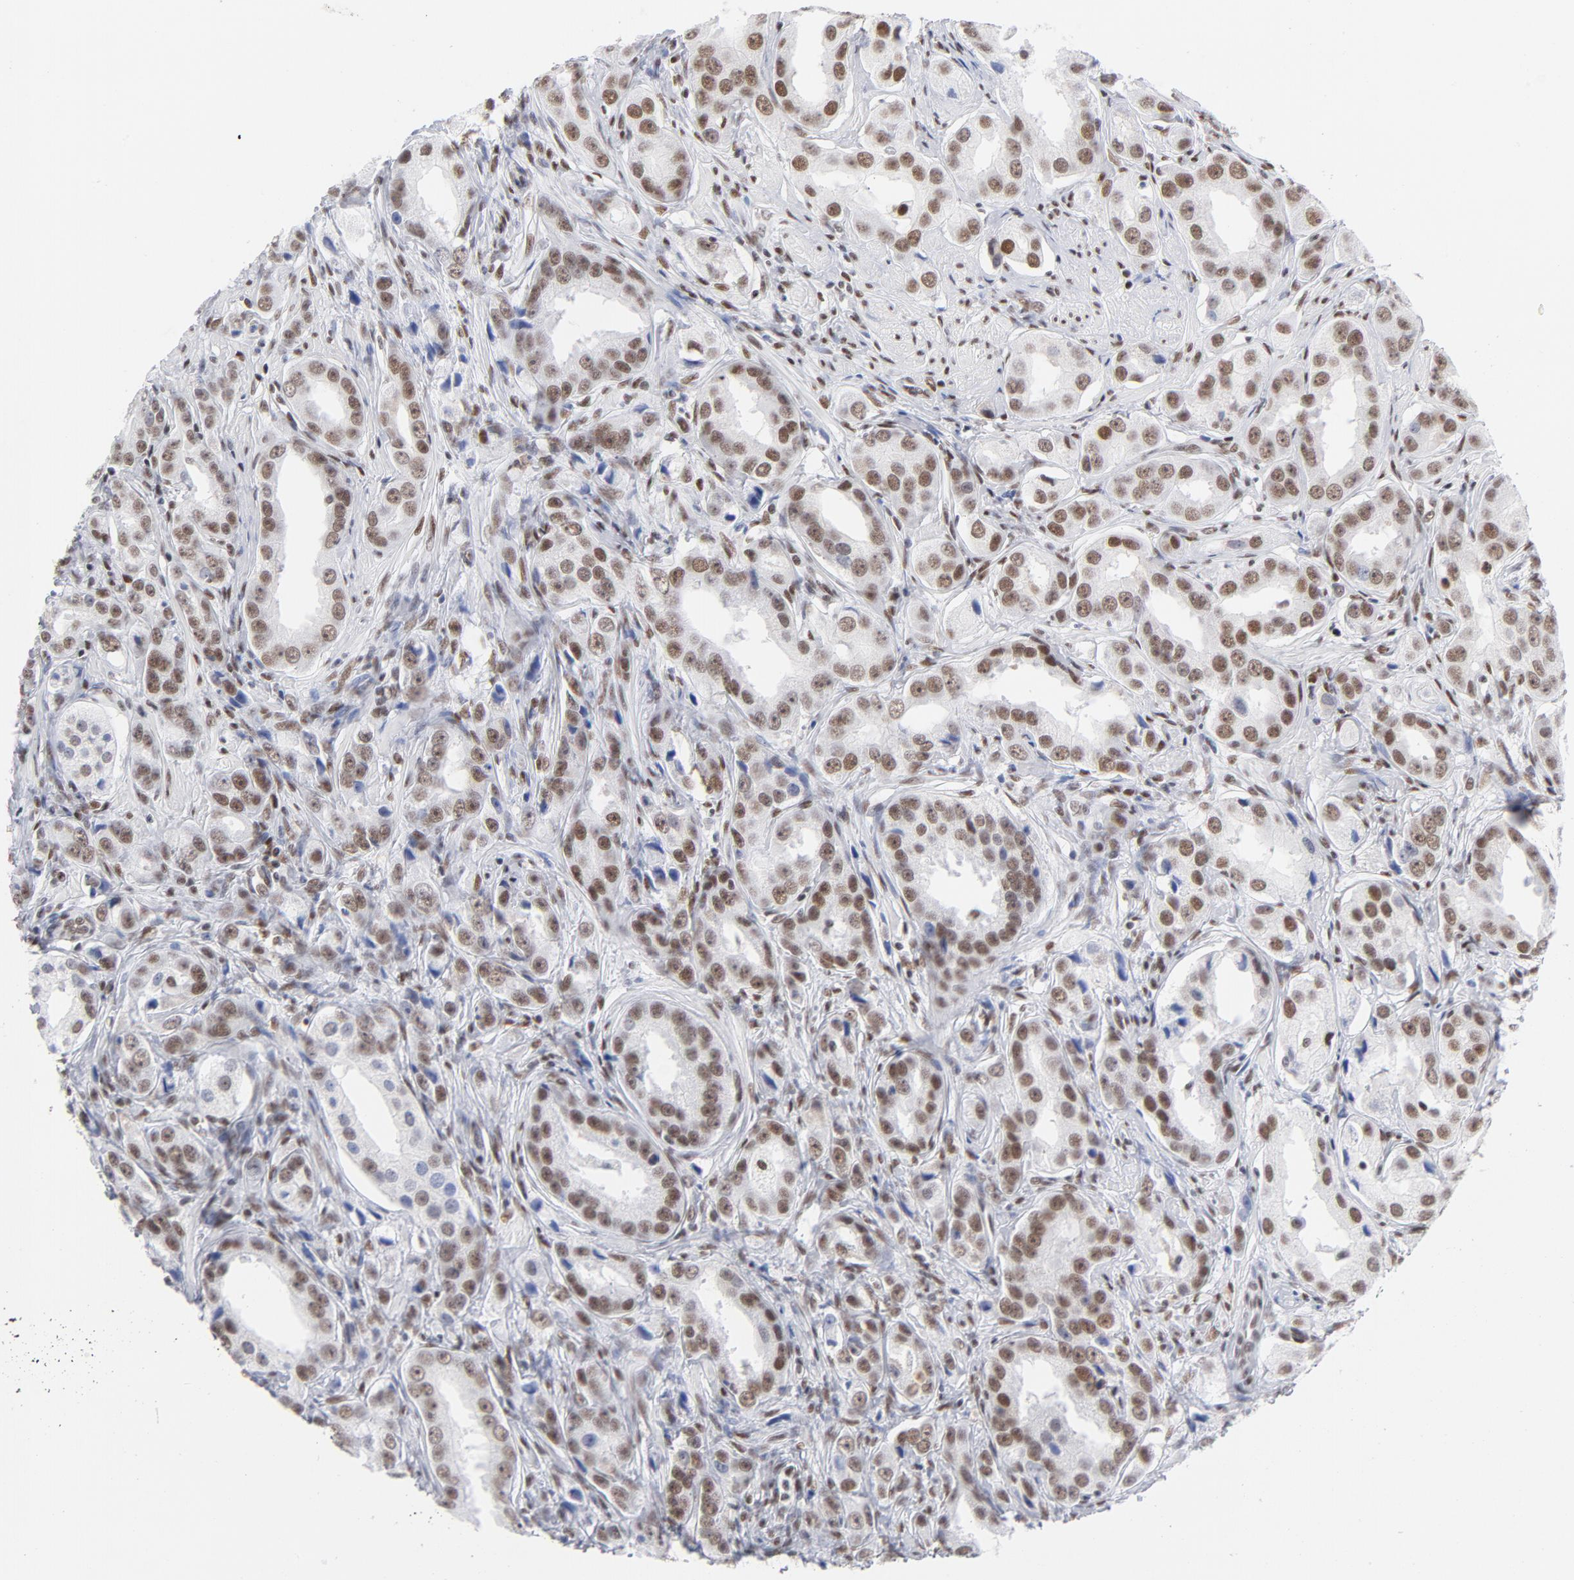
{"staining": {"intensity": "moderate", "quantity": "25%-75%", "location": "nuclear"}, "tissue": "prostate cancer", "cell_type": "Tumor cells", "image_type": "cancer", "snomed": [{"axis": "morphology", "description": "Adenocarcinoma, Medium grade"}, {"axis": "topography", "description": "Prostate"}], "caption": "A histopathology image showing moderate nuclear expression in approximately 25%-75% of tumor cells in adenocarcinoma (medium-grade) (prostate), as visualized by brown immunohistochemical staining.", "gene": "ATF2", "patient": {"sex": "male", "age": 53}}